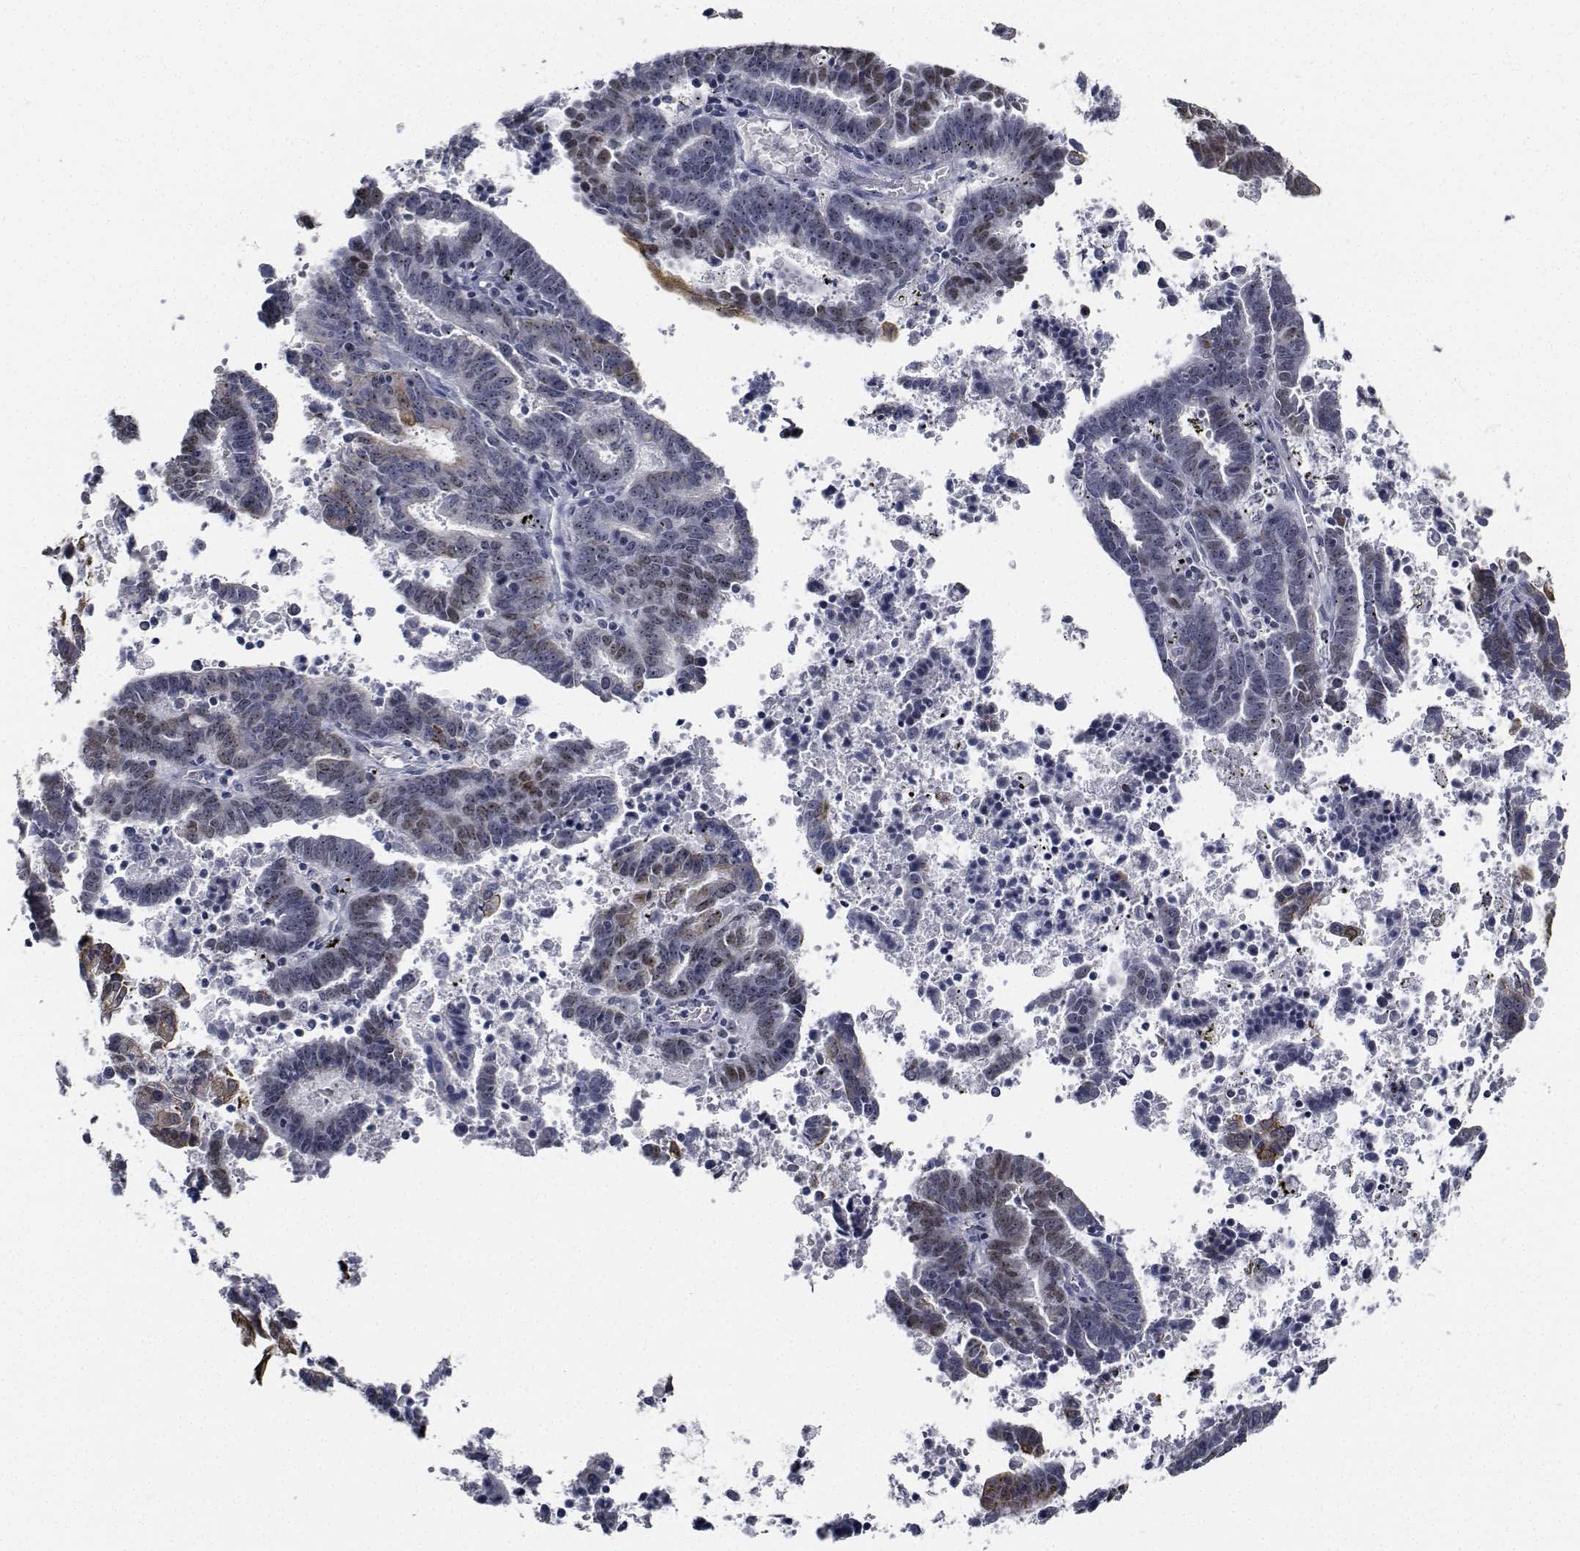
{"staining": {"intensity": "weak", "quantity": "<25%", "location": "nuclear"}, "tissue": "endometrial cancer", "cell_type": "Tumor cells", "image_type": "cancer", "snomed": [{"axis": "morphology", "description": "Adenocarcinoma, NOS"}, {"axis": "topography", "description": "Uterus"}], "caption": "This is an immunohistochemistry (IHC) micrograph of human endometrial cancer. There is no staining in tumor cells.", "gene": "NVL", "patient": {"sex": "female", "age": 83}}